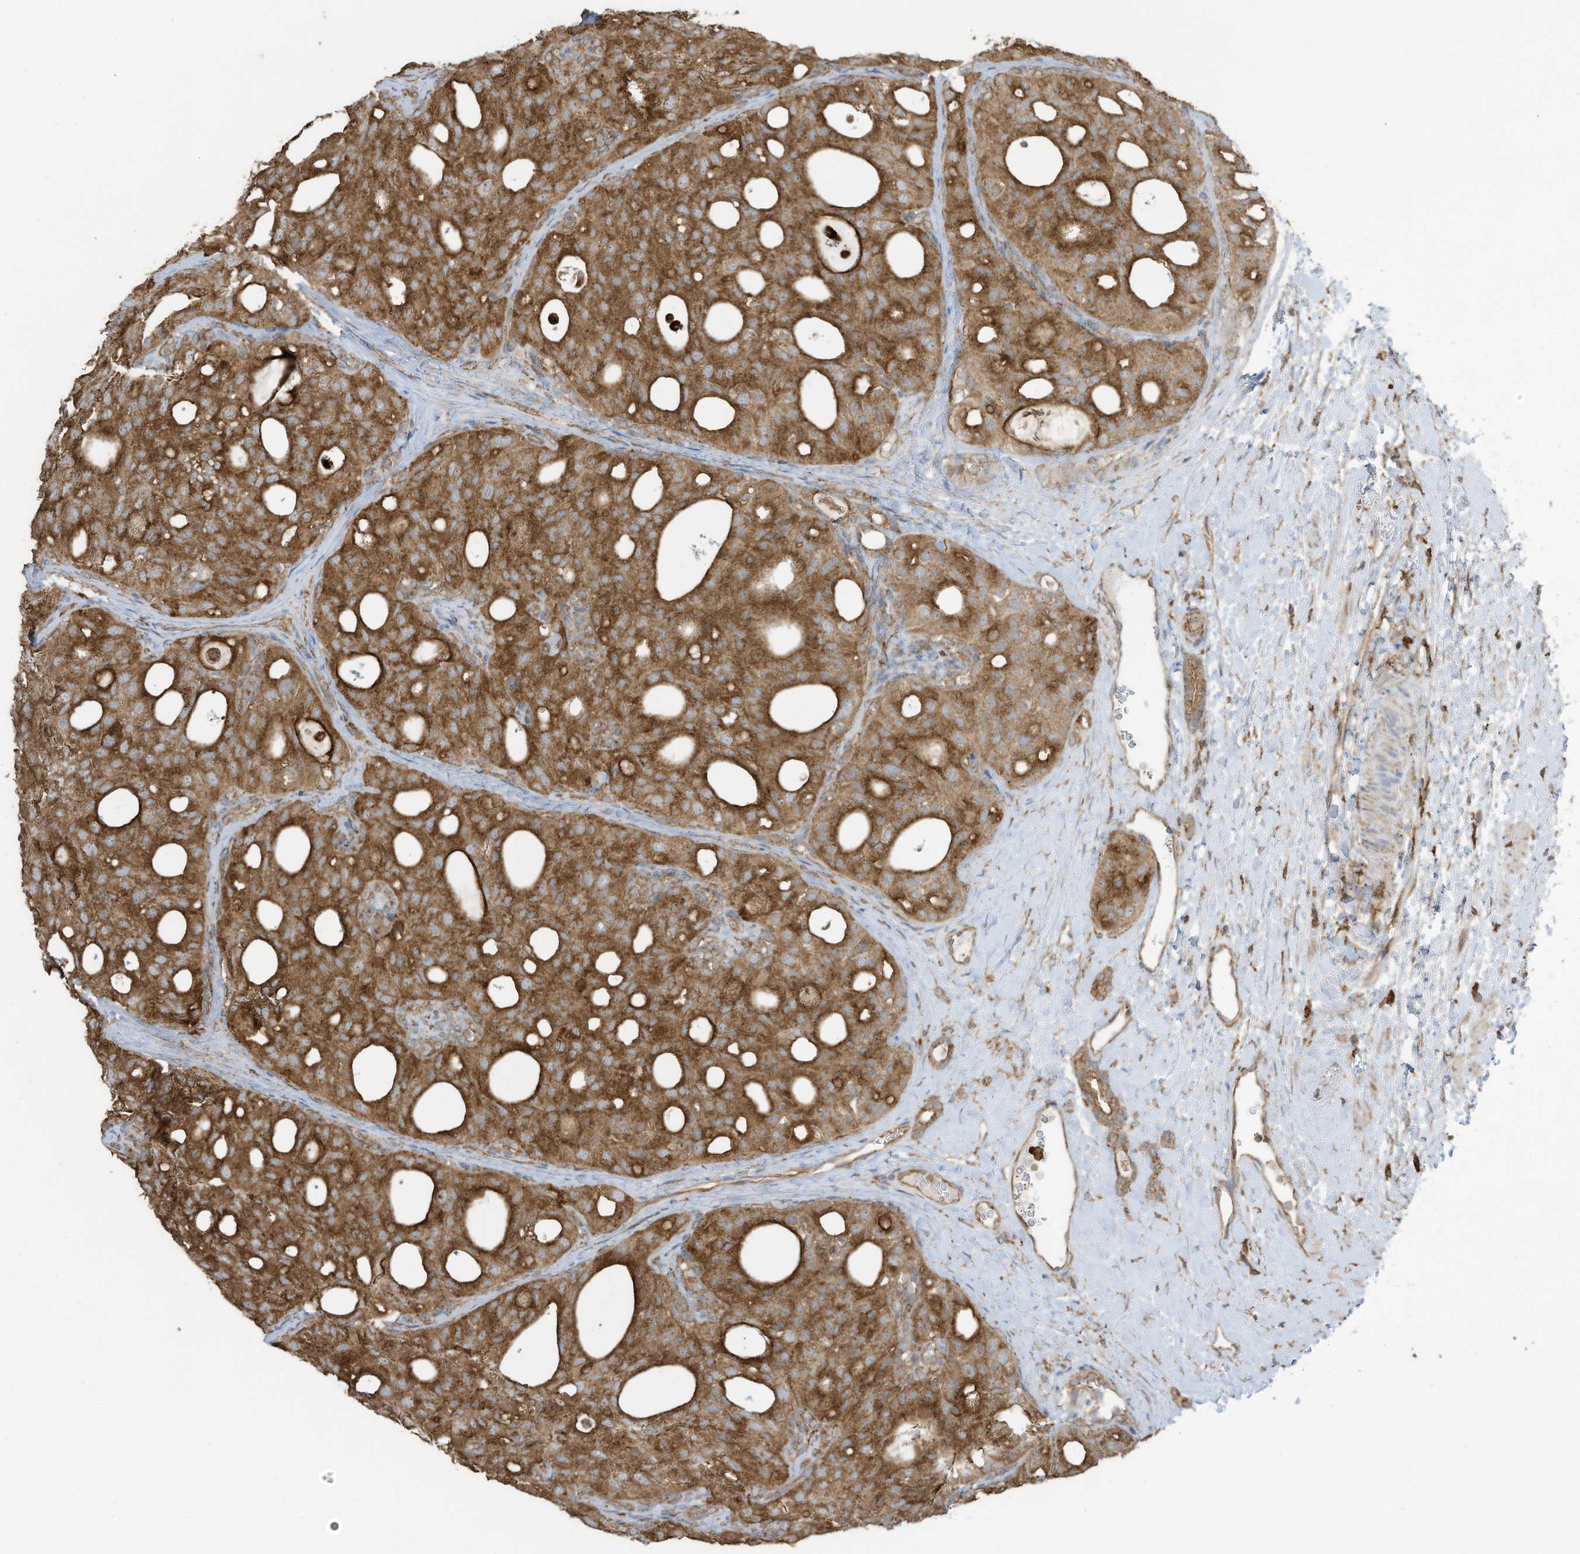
{"staining": {"intensity": "moderate", "quantity": ">75%", "location": "cytoplasmic/membranous"}, "tissue": "thyroid cancer", "cell_type": "Tumor cells", "image_type": "cancer", "snomed": [{"axis": "morphology", "description": "Follicular adenoma carcinoma, NOS"}, {"axis": "topography", "description": "Thyroid gland"}], "caption": "Immunohistochemistry photomicrograph of human thyroid follicular adenoma carcinoma stained for a protein (brown), which reveals medium levels of moderate cytoplasmic/membranous staining in approximately >75% of tumor cells.", "gene": "CGAS", "patient": {"sex": "male", "age": 75}}